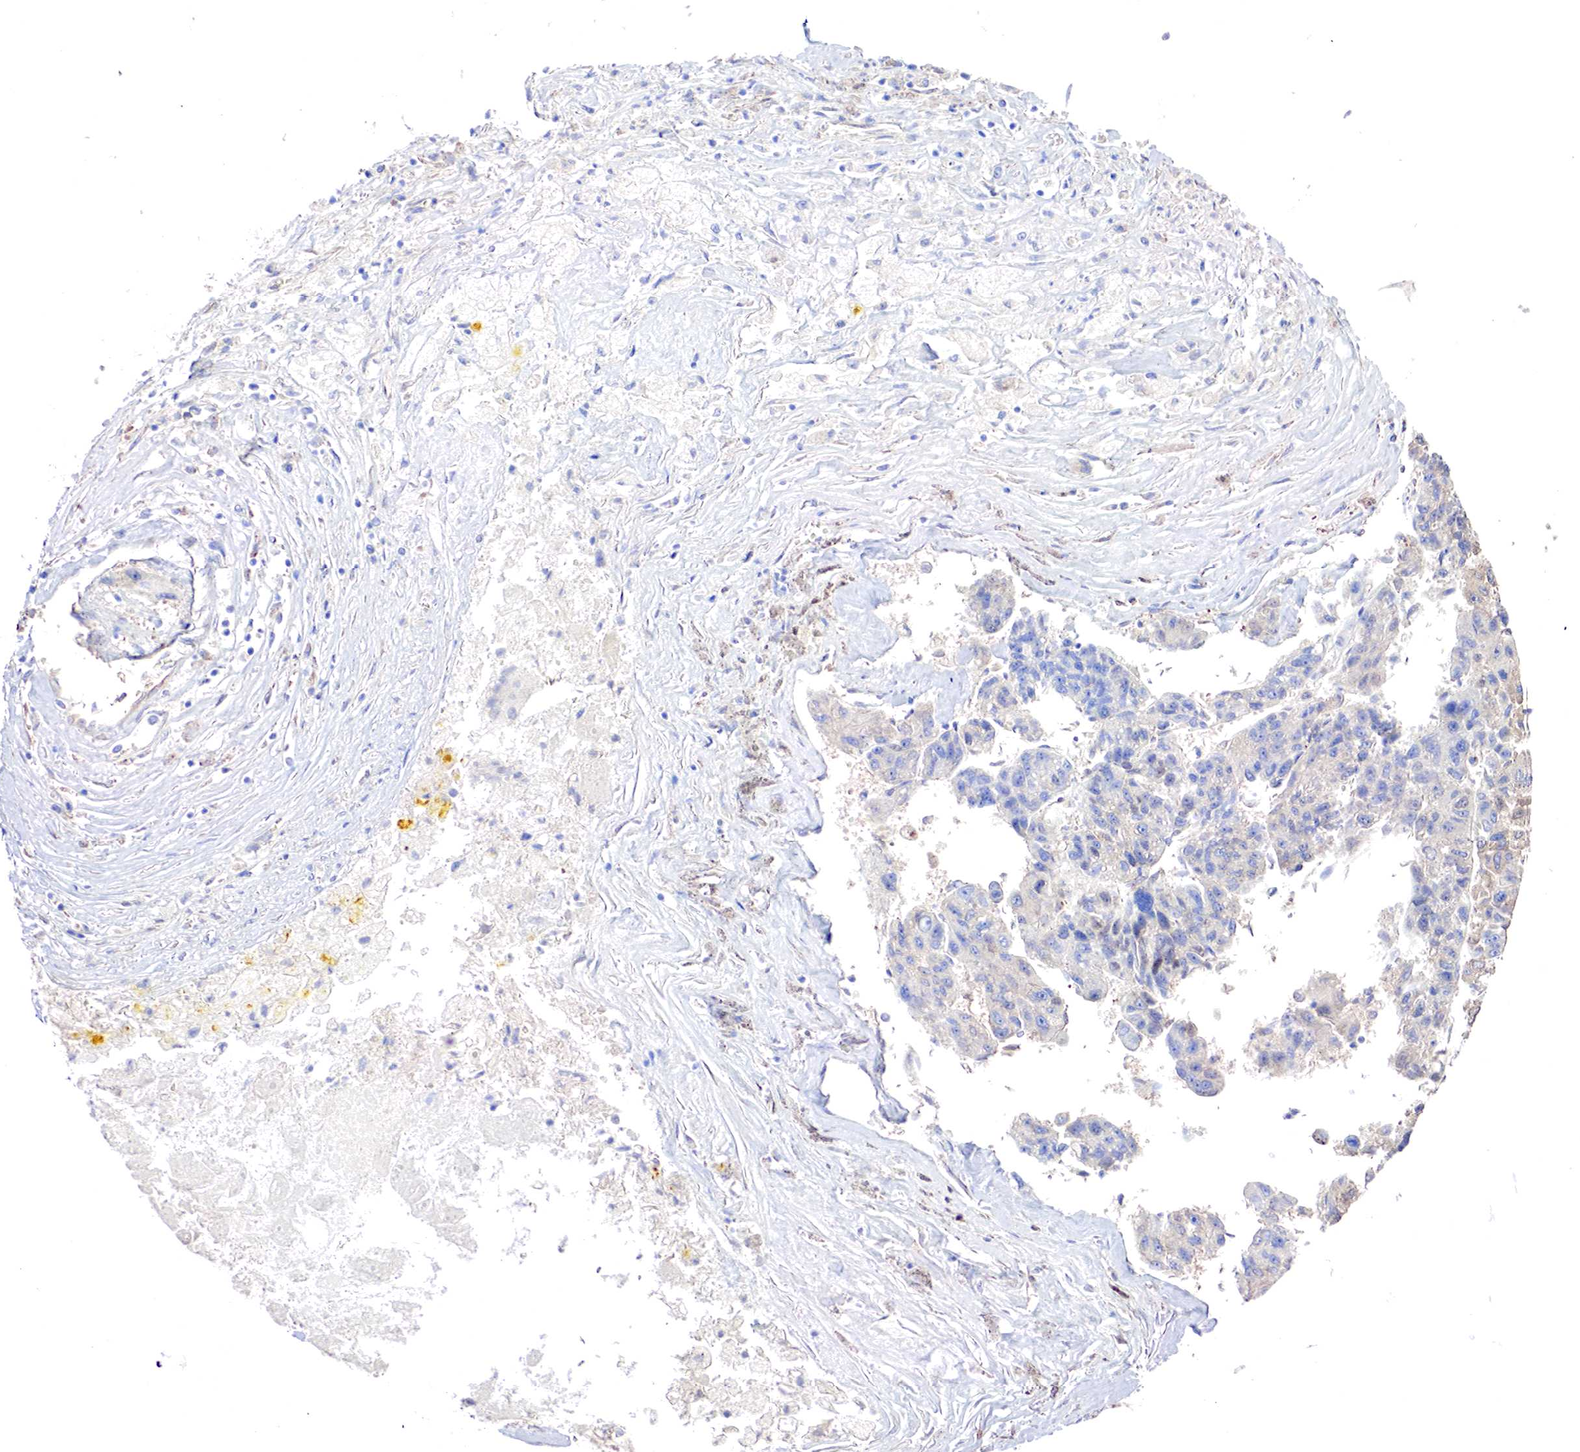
{"staining": {"intensity": "weak", "quantity": "25%-75%", "location": "cytoplasmic/membranous"}, "tissue": "liver cancer", "cell_type": "Tumor cells", "image_type": "cancer", "snomed": [{"axis": "morphology", "description": "Carcinoma, Hepatocellular, NOS"}, {"axis": "topography", "description": "Liver"}], "caption": "DAB (3,3'-diaminobenzidine) immunohistochemical staining of liver cancer exhibits weak cytoplasmic/membranous protein positivity in approximately 25%-75% of tumor cells. (DAB IHC, brown staining for protein, blue staining for nuclei).", "gene": "RDX", "patient": {"sex": "male", "age": 64}}